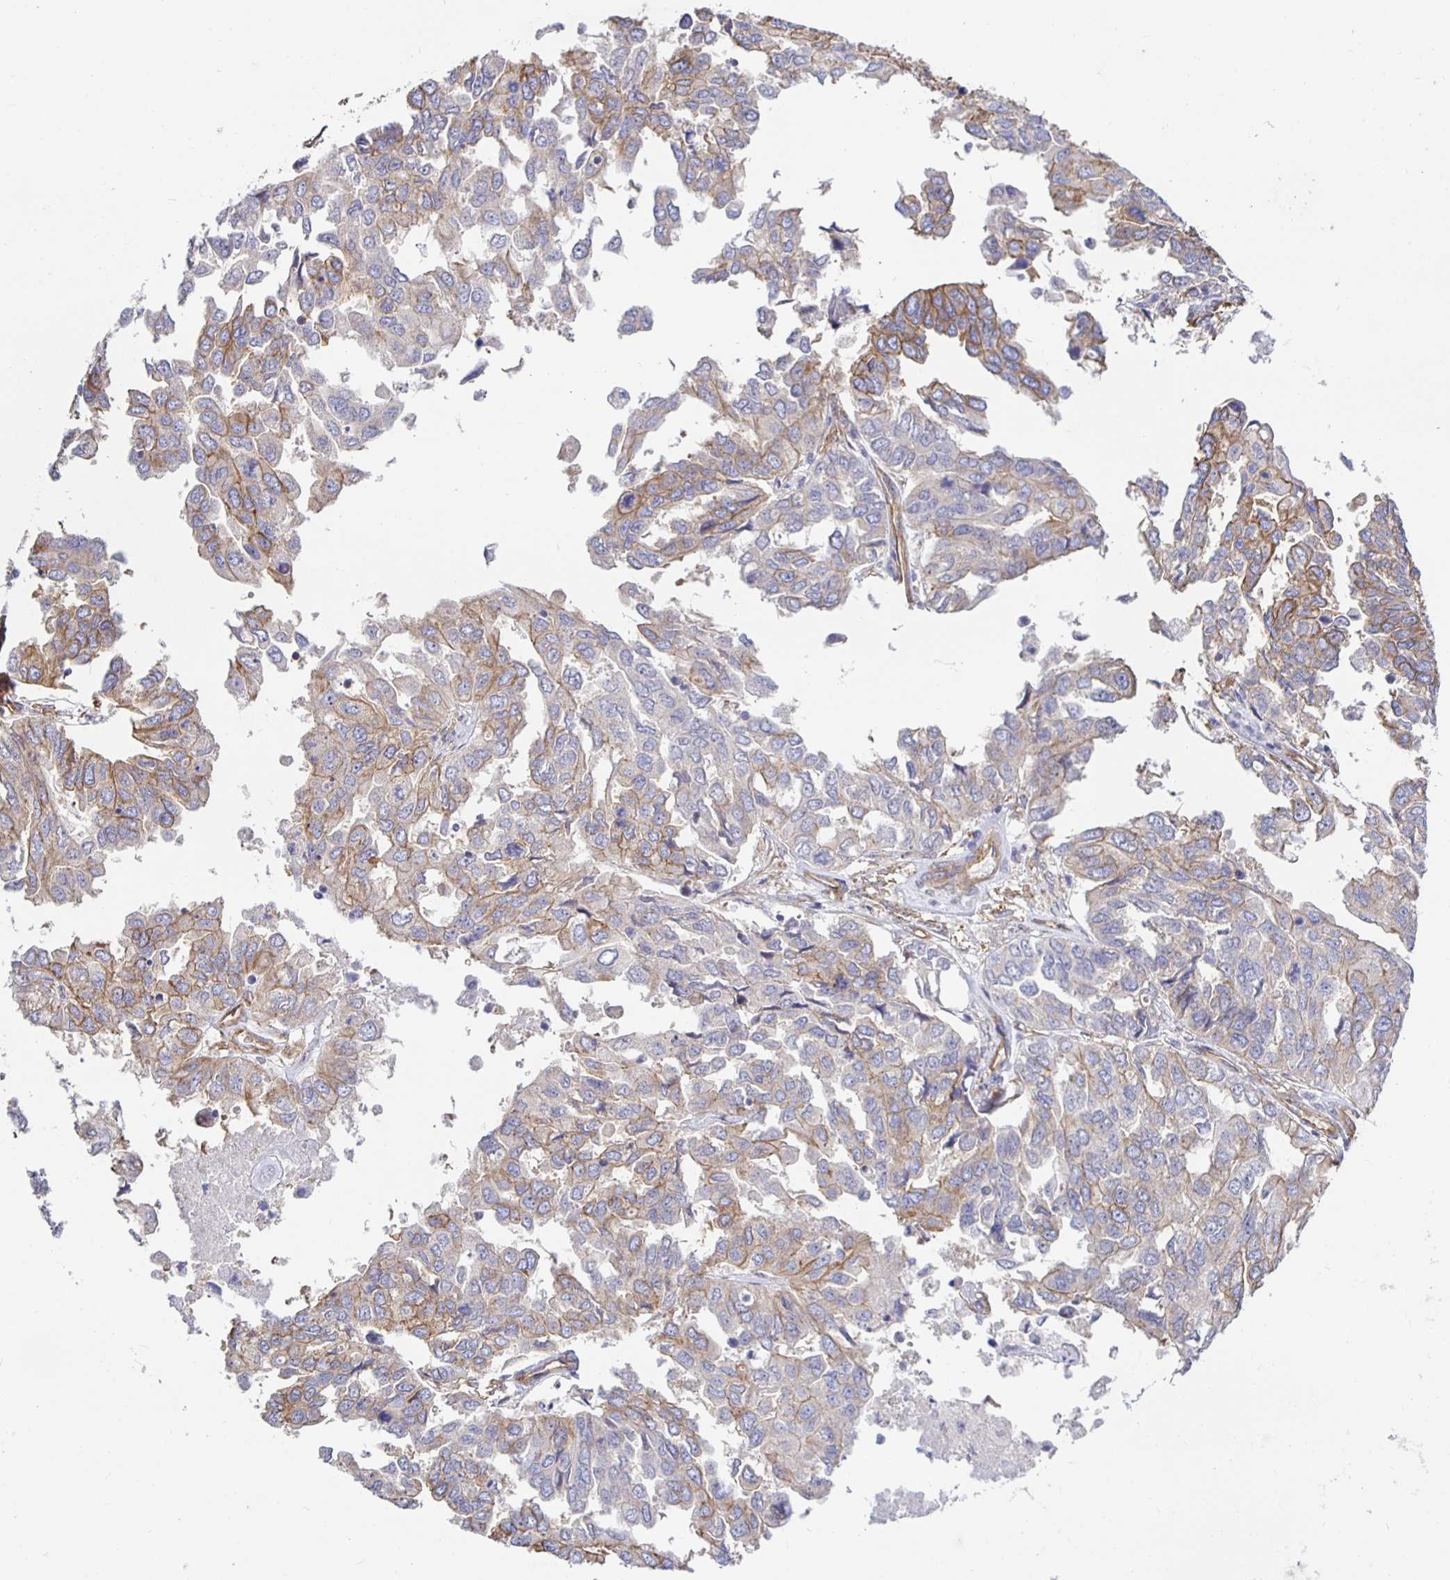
{"staining": {"intensity": "moderate", "quantity": "25%-75%", "location": "cytoplasmic/membranous"}, "tissue": "ovarian cancer", "cell_type": "Tumor cells", "image_type": "cancer", "snomed": [{"axis": "morphology", "description": "Cystadenocarcinoma, serous, NOS"}, {"axis": "topography", "description": "Ovary"}], "caption": "A photomicrograph of human serous cystadenocarcinoma (ovarian) stained for a protein shows moderate cytoplasmic/membranous brown staining in tumor cells.", "gene": "ARHGEF39", "patient": {"sex": "female", "age": 53}}